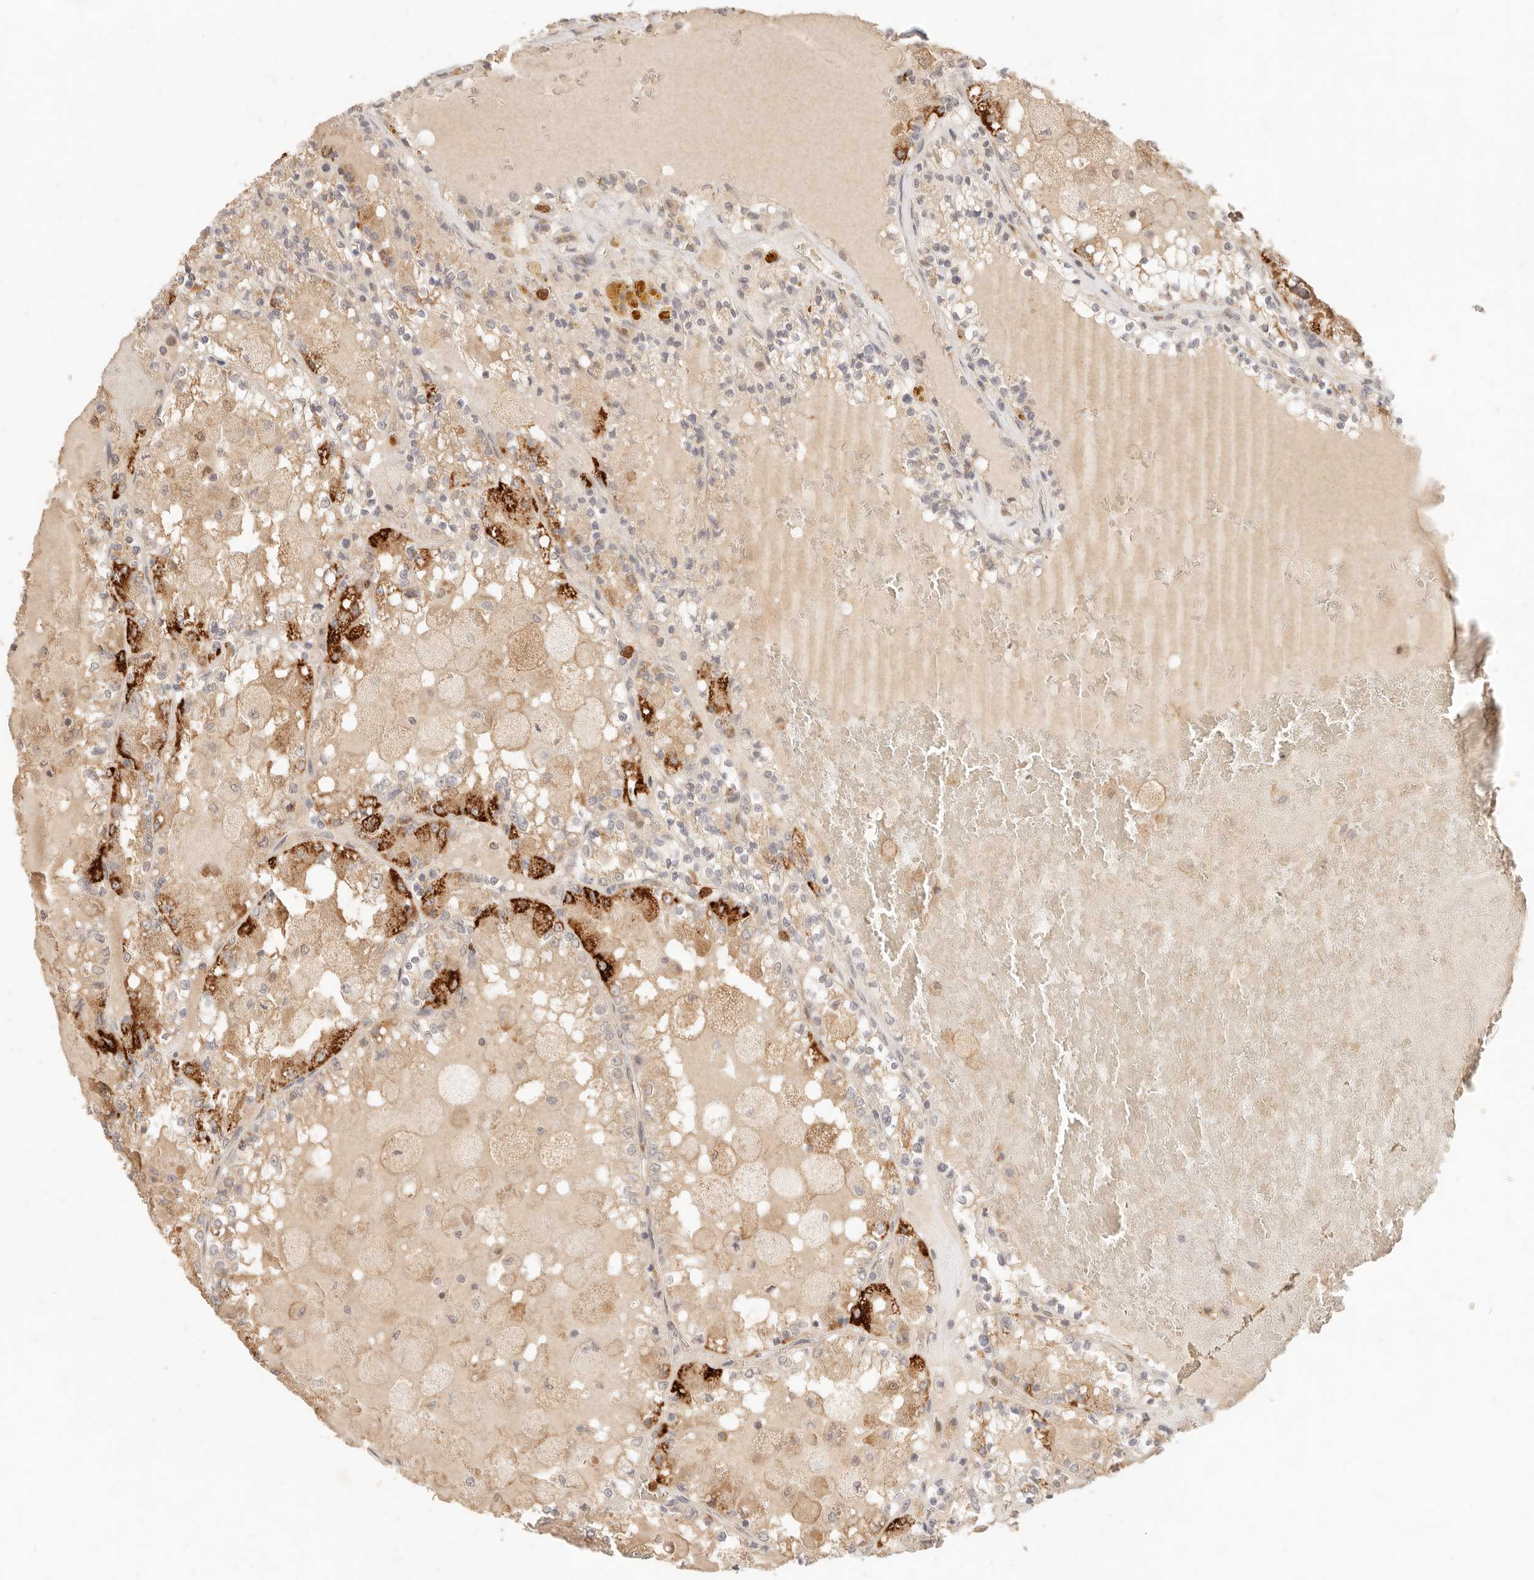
{"staining": {"intensity": "strong", "quantity": "25%-75%", "location": "cytoplasmic/membranous"}, "tissue": "renal cancer", "cell_type": "Tumor cells", "image_type": "cancer", "snomed": [{"axis": "morphology", "description": "Adenocarcinoma, NOS"}, {"axis": "topography", "description": "Kidney"}], "caption": "Strong cytoplasmic/membranous positivity is seen in approximately 25%-75% of tumor cells in renal cancer (adenocarcinoma).", "gene": "TMTC2", "patient": {"sex": "female", "age": 56}}